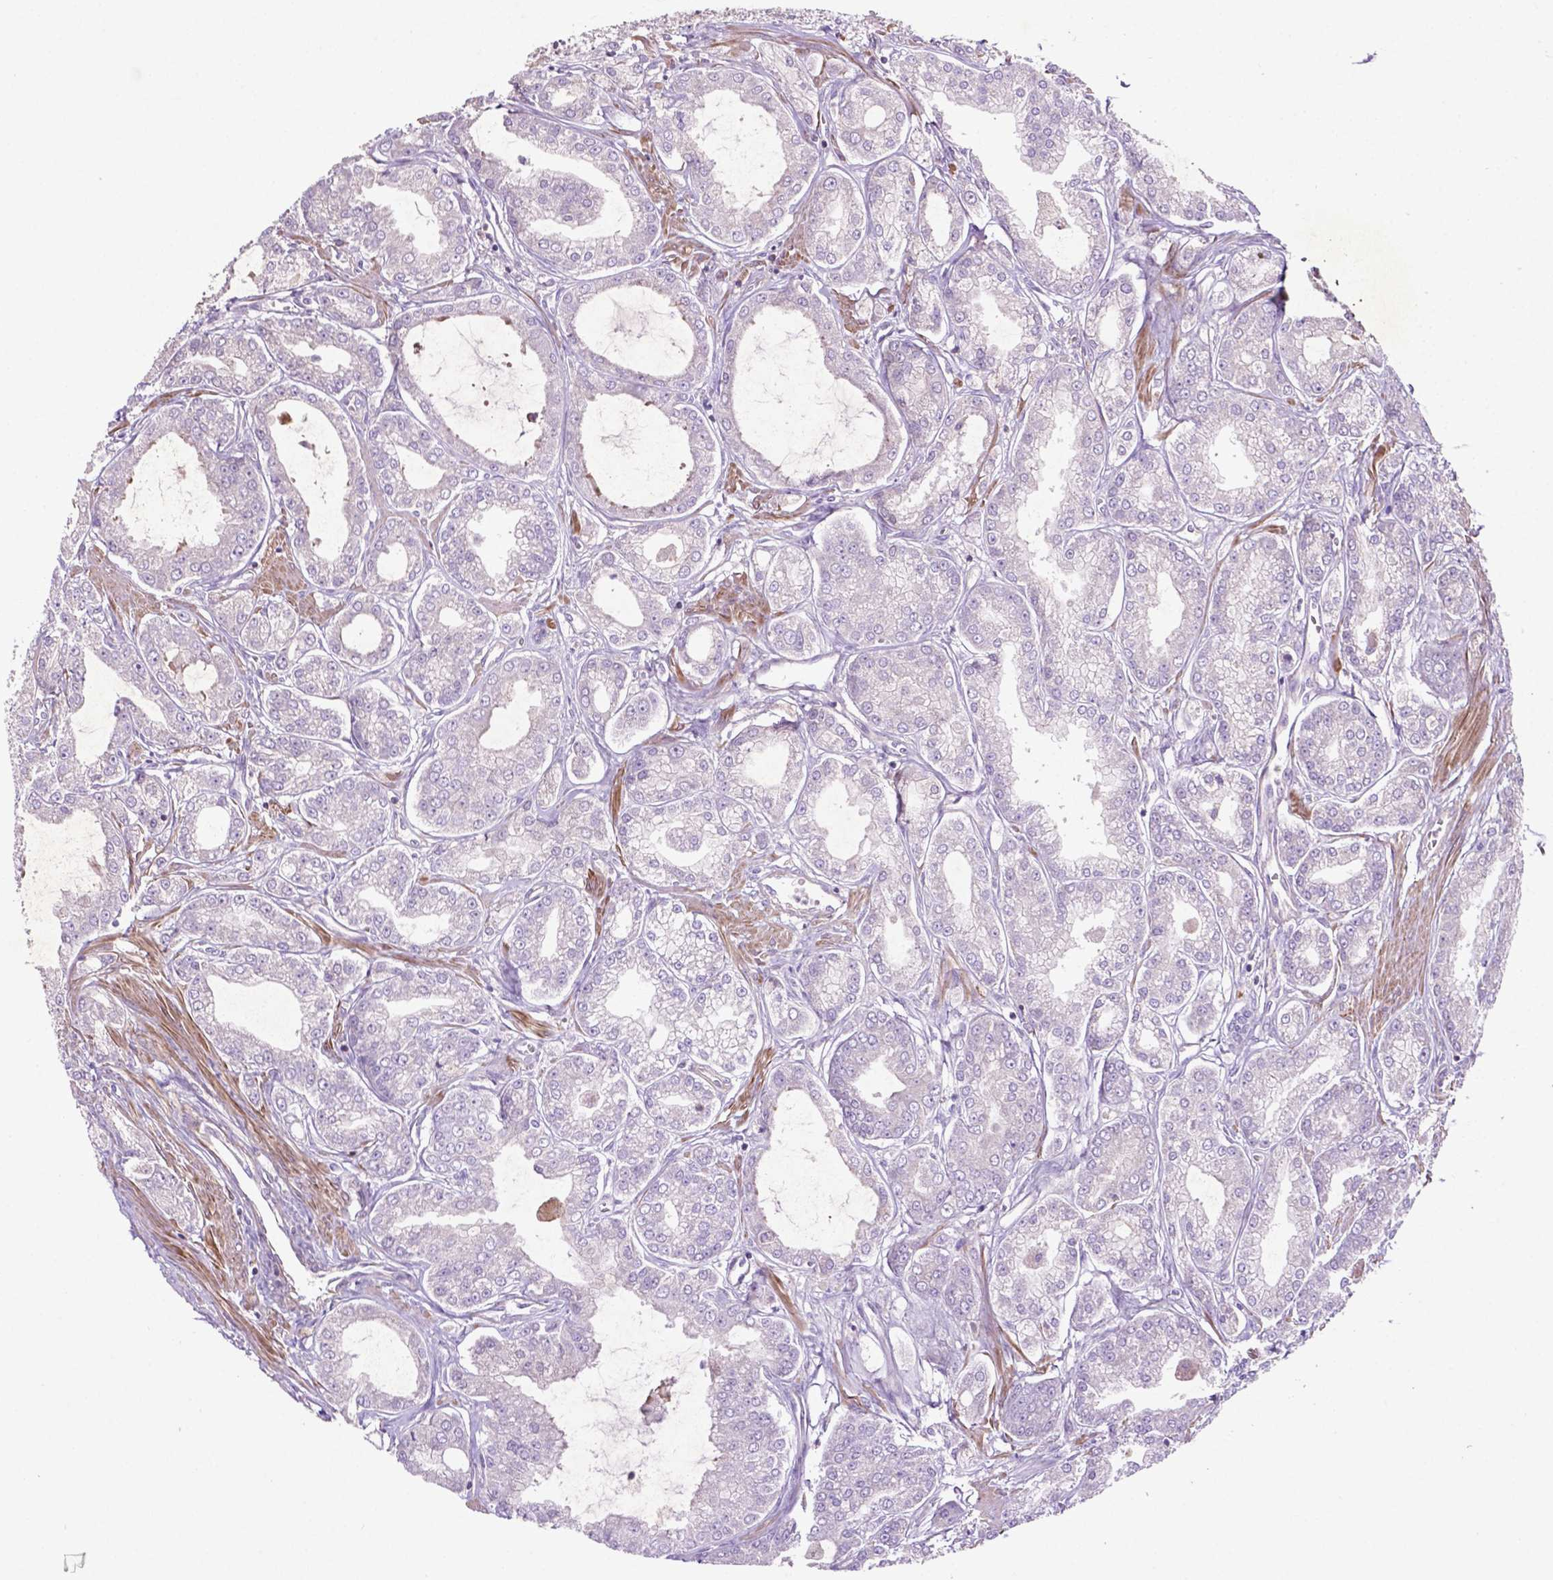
{"staining": {"intensity": "negative", "quantity": "none", "location": "none"}, "tissue": "prostate cancer", "cell_type": "Tumor cells", "image_type": "cancer", "snomed": [{"axis": "morphology", "description": "Adenocarcinoma, NOS"}, {"axis": "topography", "description": "Prostate"}], "caption": "Immunohistochemistry (IHC) image of neoplastic tissue: human prostate adenocarcinoma stained with DAB exhibits no significant protein expression in tumor cells. (DAB (3,3'-diaminobenzidine) immunohistochemistry visualized using brightfield microscopy, high magnification).", "gene": "BMP4", "patient": {"sex": "male", "age": 71}}